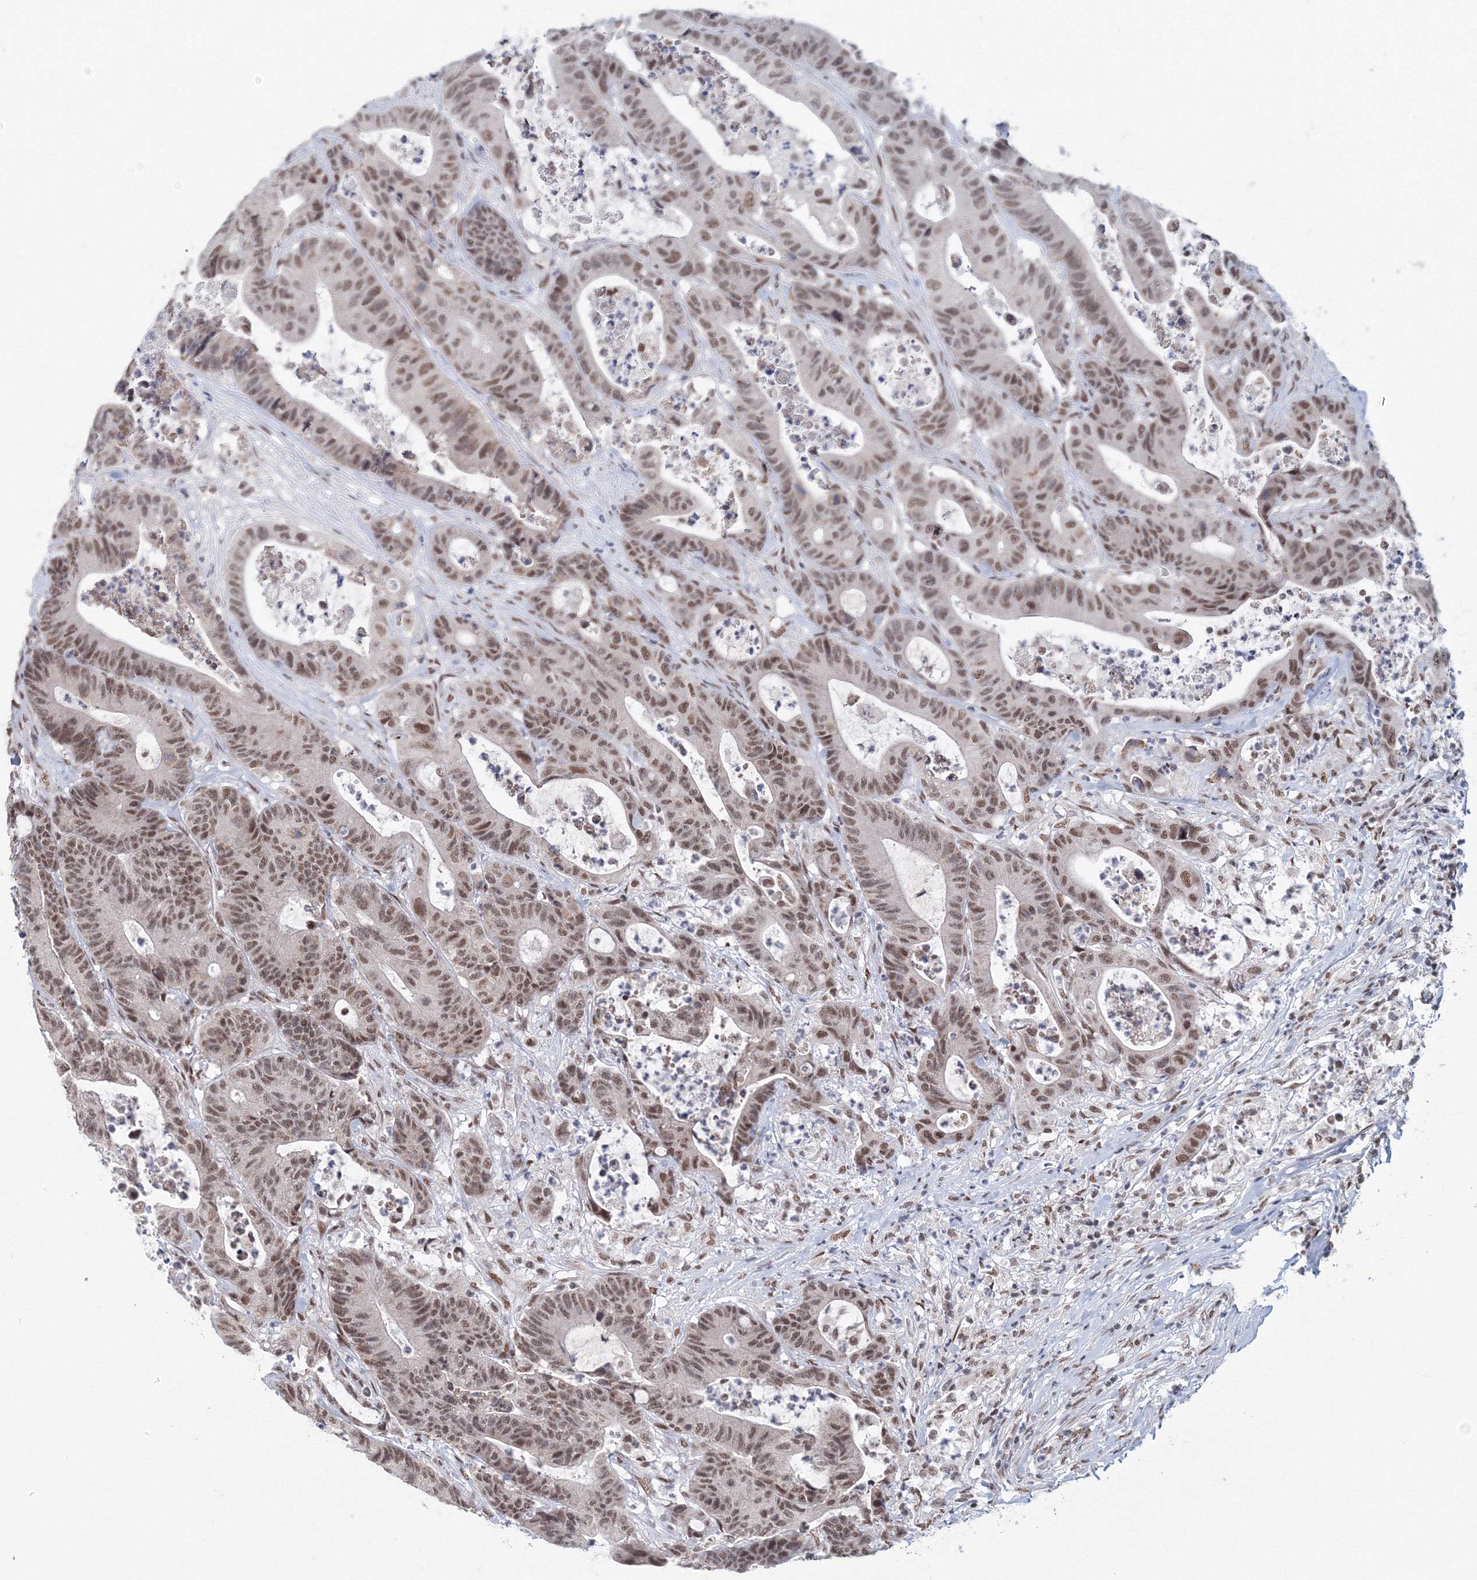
{"staining": {"intensity": "moderate", "quantity": ">75%", "location": "nuclear"}, "tissue": "colorectal cancer", "cell_type": "Tumor cells", "image_type": "cancer", "snomed": [{"axis": "morphology", "description": "Adenocarcinoma, NOS"}, {"axis": "topography", "description": "Colon"}], "caption": "A histopathology image of human adenocarcinoma (colorectal) stained for a protein exhibits moderate nuclear brown staining in tumor cells.", "gene": "SF3B6", "patient": {"sex": "female", "age": 84}}